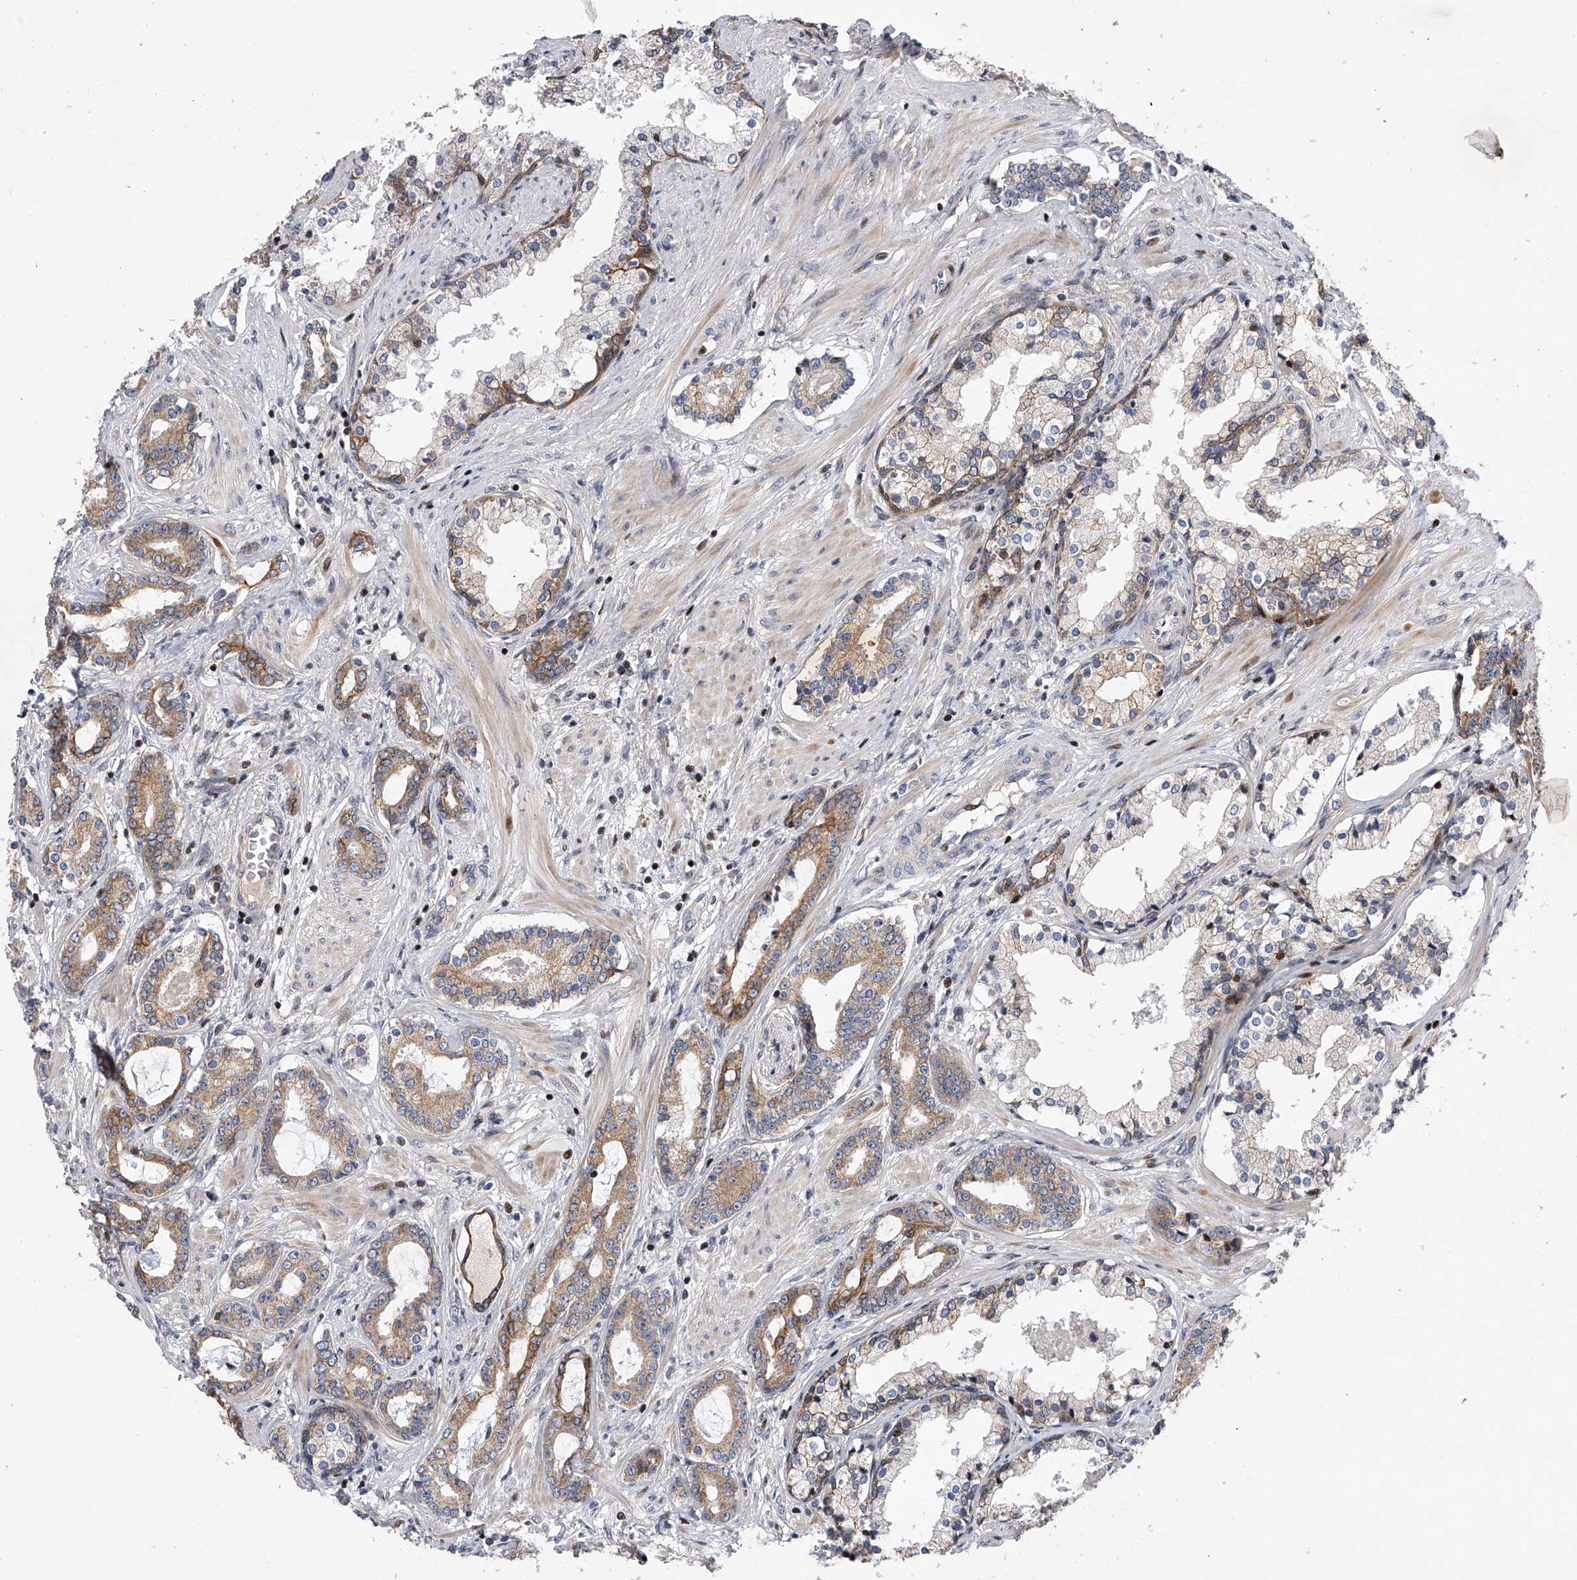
{"staining": {"intensity": "moderate", "quantity": "25%-75%", "location": "cytoplasmic/membranous"}, "tissue": "prostate cancer", "cell_type": "Tumor cells", "image_type": "cancer", "snomed": [{"axis": "morphology", "description": "Adenocarcinoma, High grade"}, {"axis": "topography", "description": "Prostate"}], "caption": "Tumor cells exhibit moderate cytoplasmic/membranous expression in about 25%-75% of cells in high-grade adenocarcinoma (prostate).", "gene": "CDH12", "patient": {"sex": "male", "age": 58}}